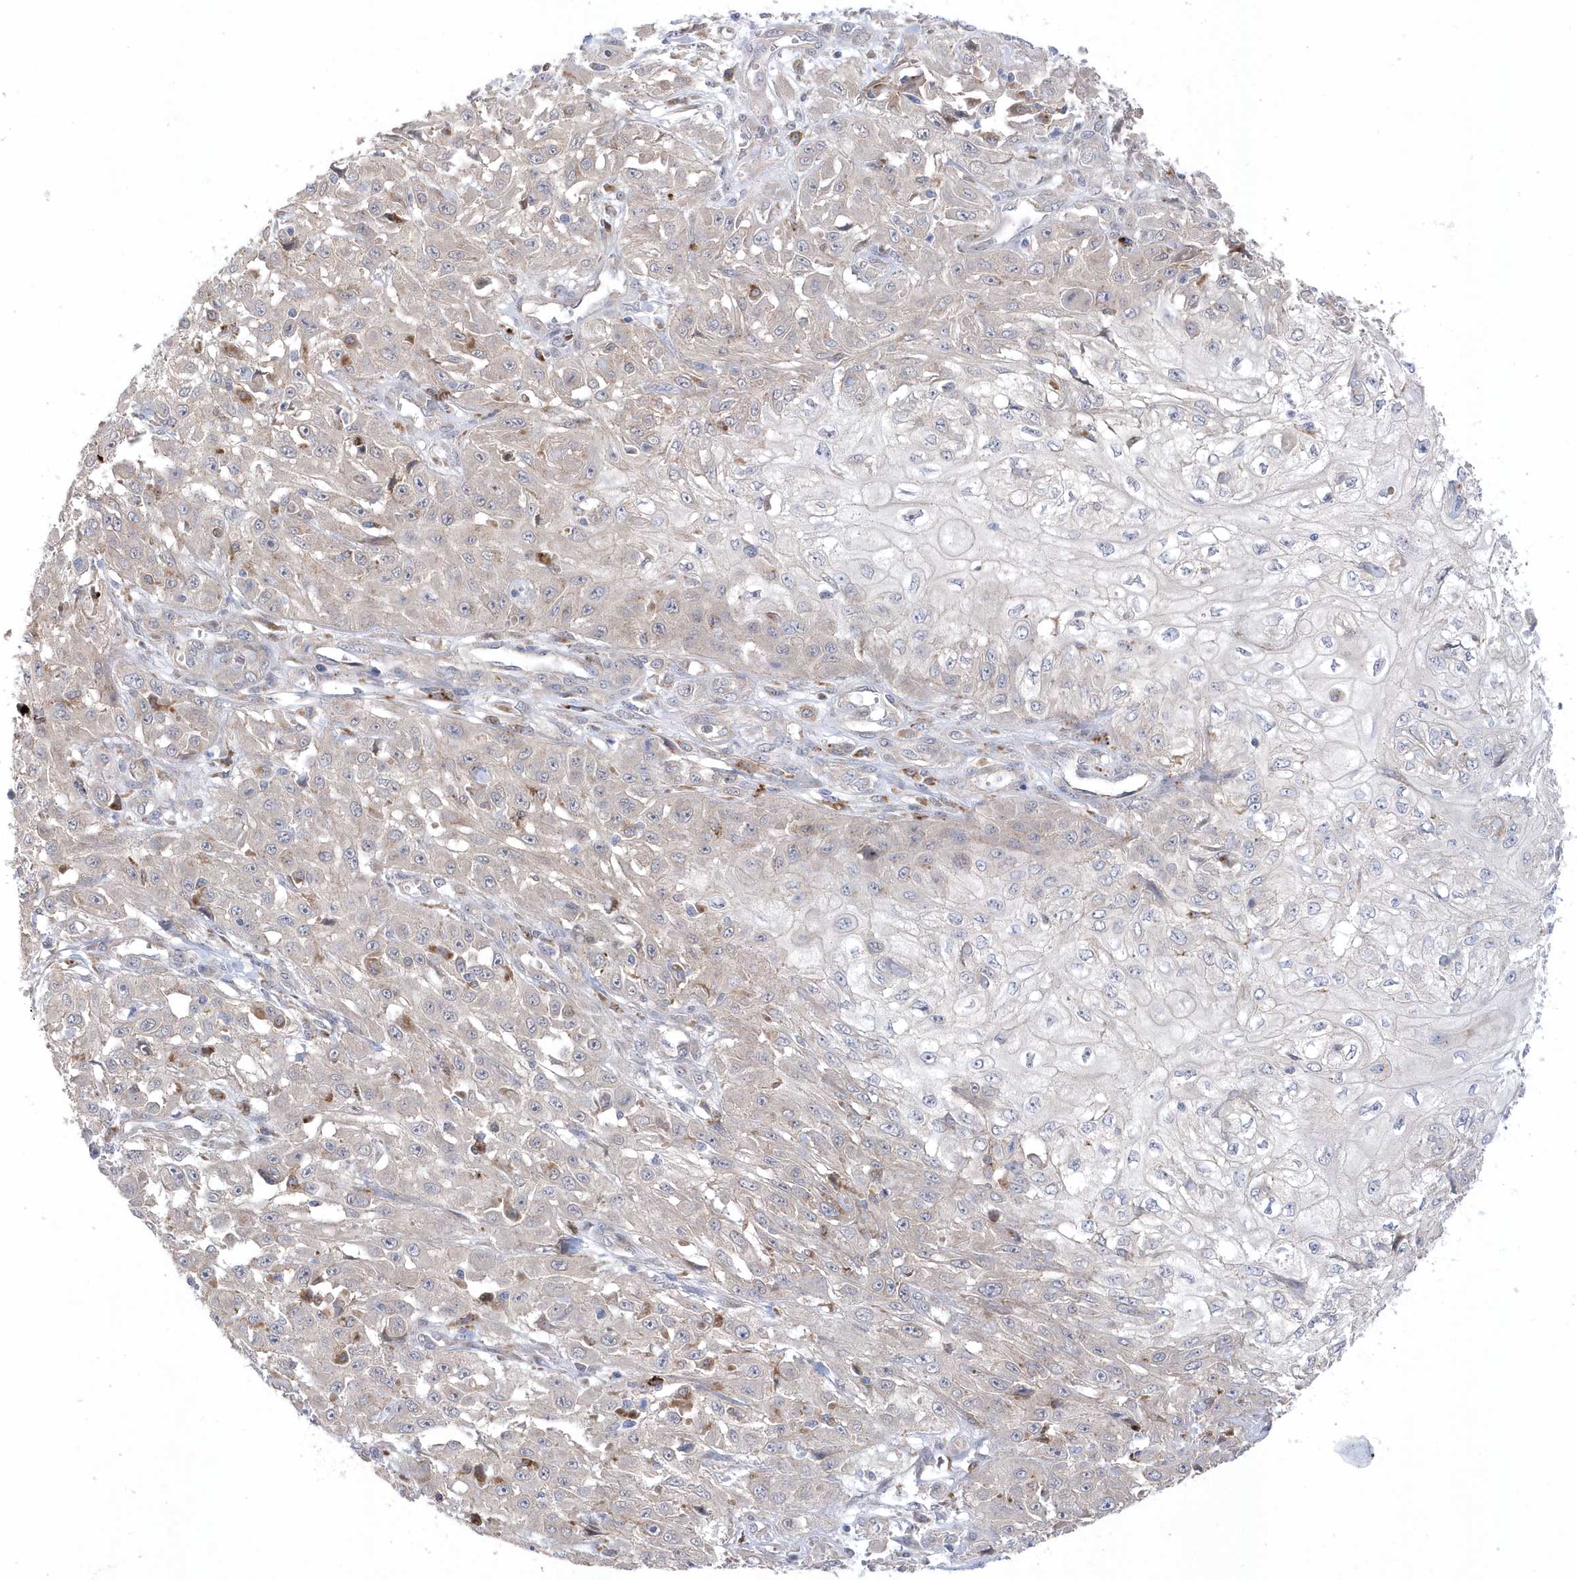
{"staining": {"intensity": "negative", "quantity": "none", "location": "none"}, "tissue": "skin cancer", "cell_type": "Tumor cells", "image_type": "cancer", "snomed": [{"axis": "morphology", "description": "Squamous cell carcinoma, NOS"}, {"axis": "morphology", "description": "Squamous cell carcinoma, metastatic, NOS"}, {"axis": "topography", "description": "Skin"}, {"axis": "topography", "description": "Lymph node"}], "caption": "Immunohistochemistry micrograph of skin cancer (squamous cell carcinoma) stained for a protein (brown), which exhibits no positivity in tumor cells.", "gene": "ANAPC1", "patient": {"sex": "male", "age": 75}}